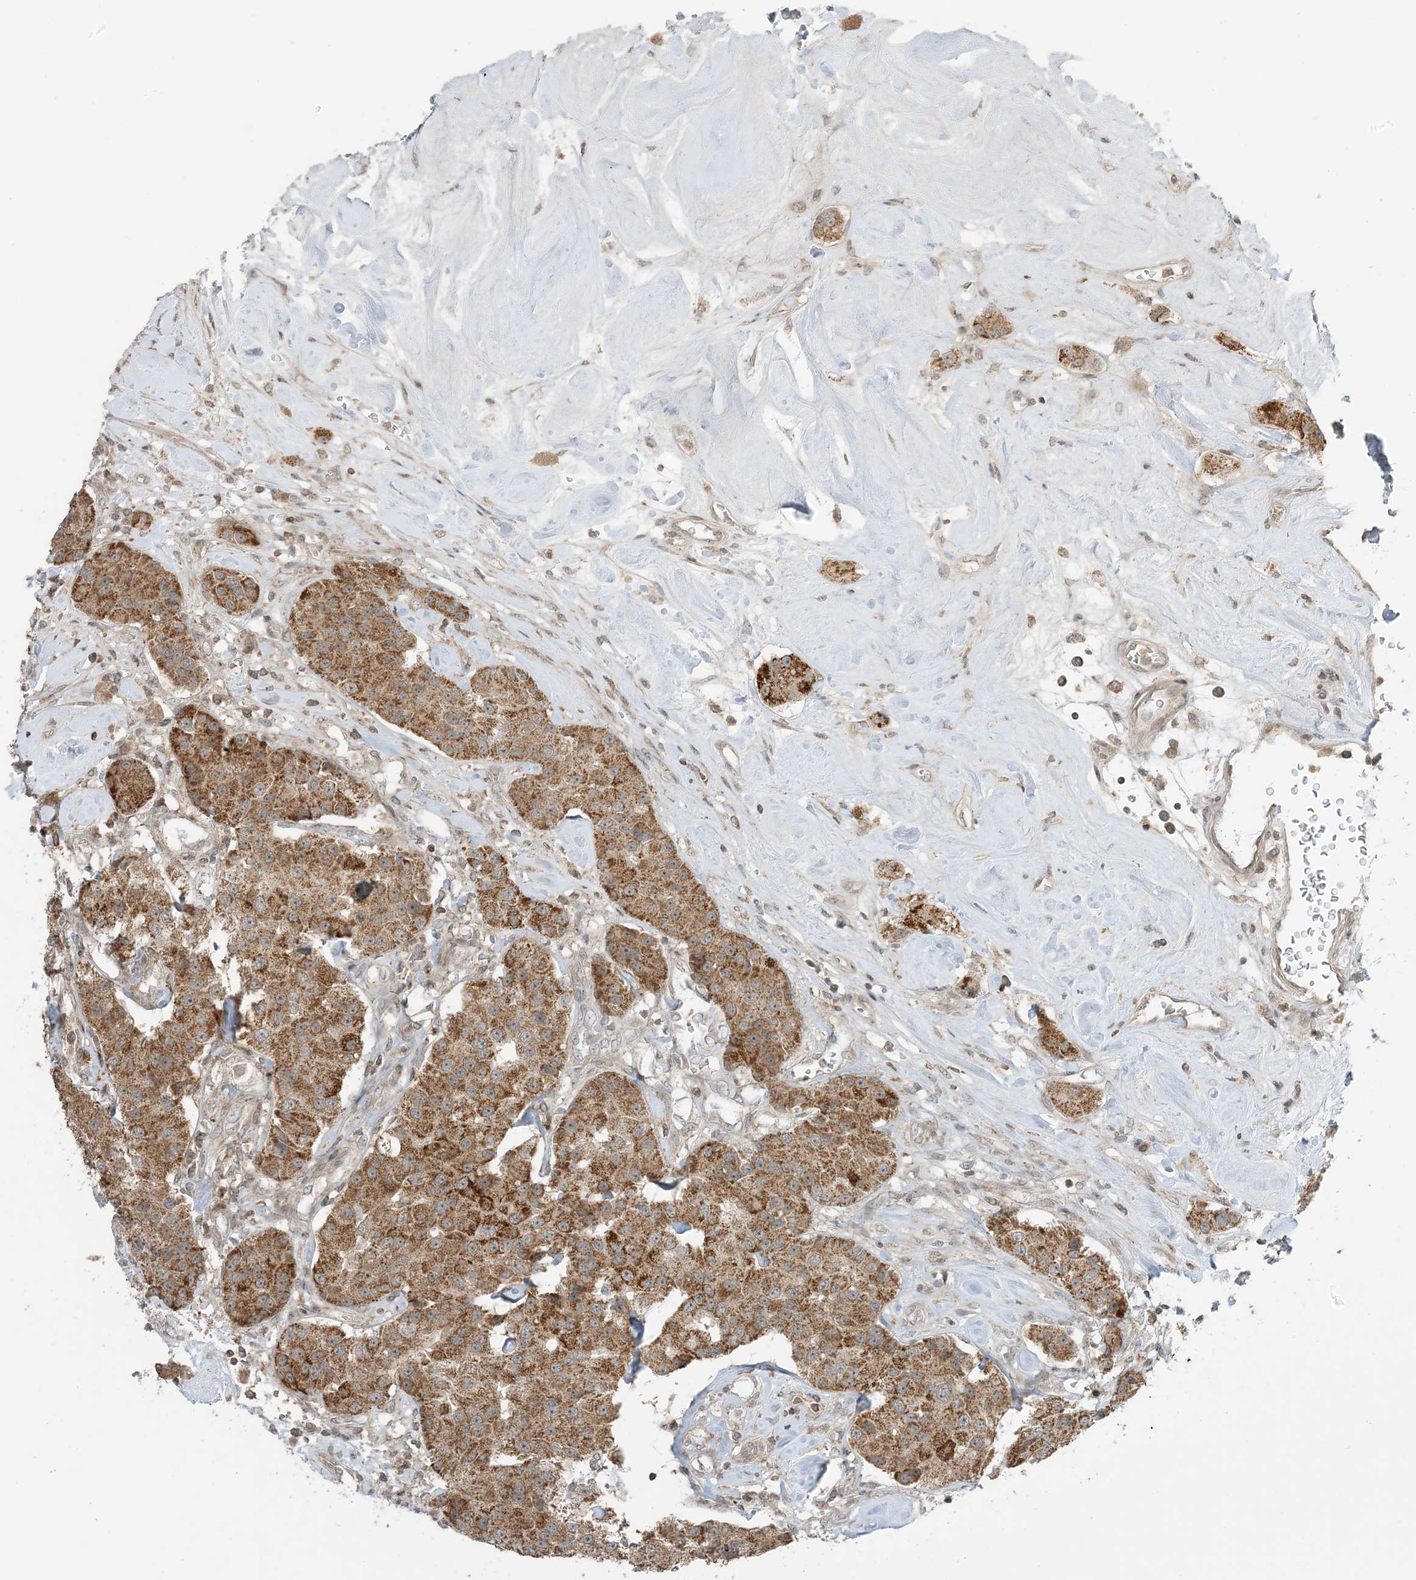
{"staining": {"intensity": "strong", "quantity": ">75%", "location": "cytoplasmic/membranous"}, "tissue": "carcinoid", "cell_type": "Tumor cells", "image_type": "cancer", "snomed": [{"axis": "morphology", "description": "Carcinoid, malignant, NOS"}, {"axis": "topography", "description": "Pancreas"}], "caption": "Malignant carcinoid tissue exhibits strong cytoplasmic/membranous expression in about >75% of tumor cells, visualized by immunohistochemistry.", "gene": "PHLDB2", "patient": {"sex": "male", "age": 41}}